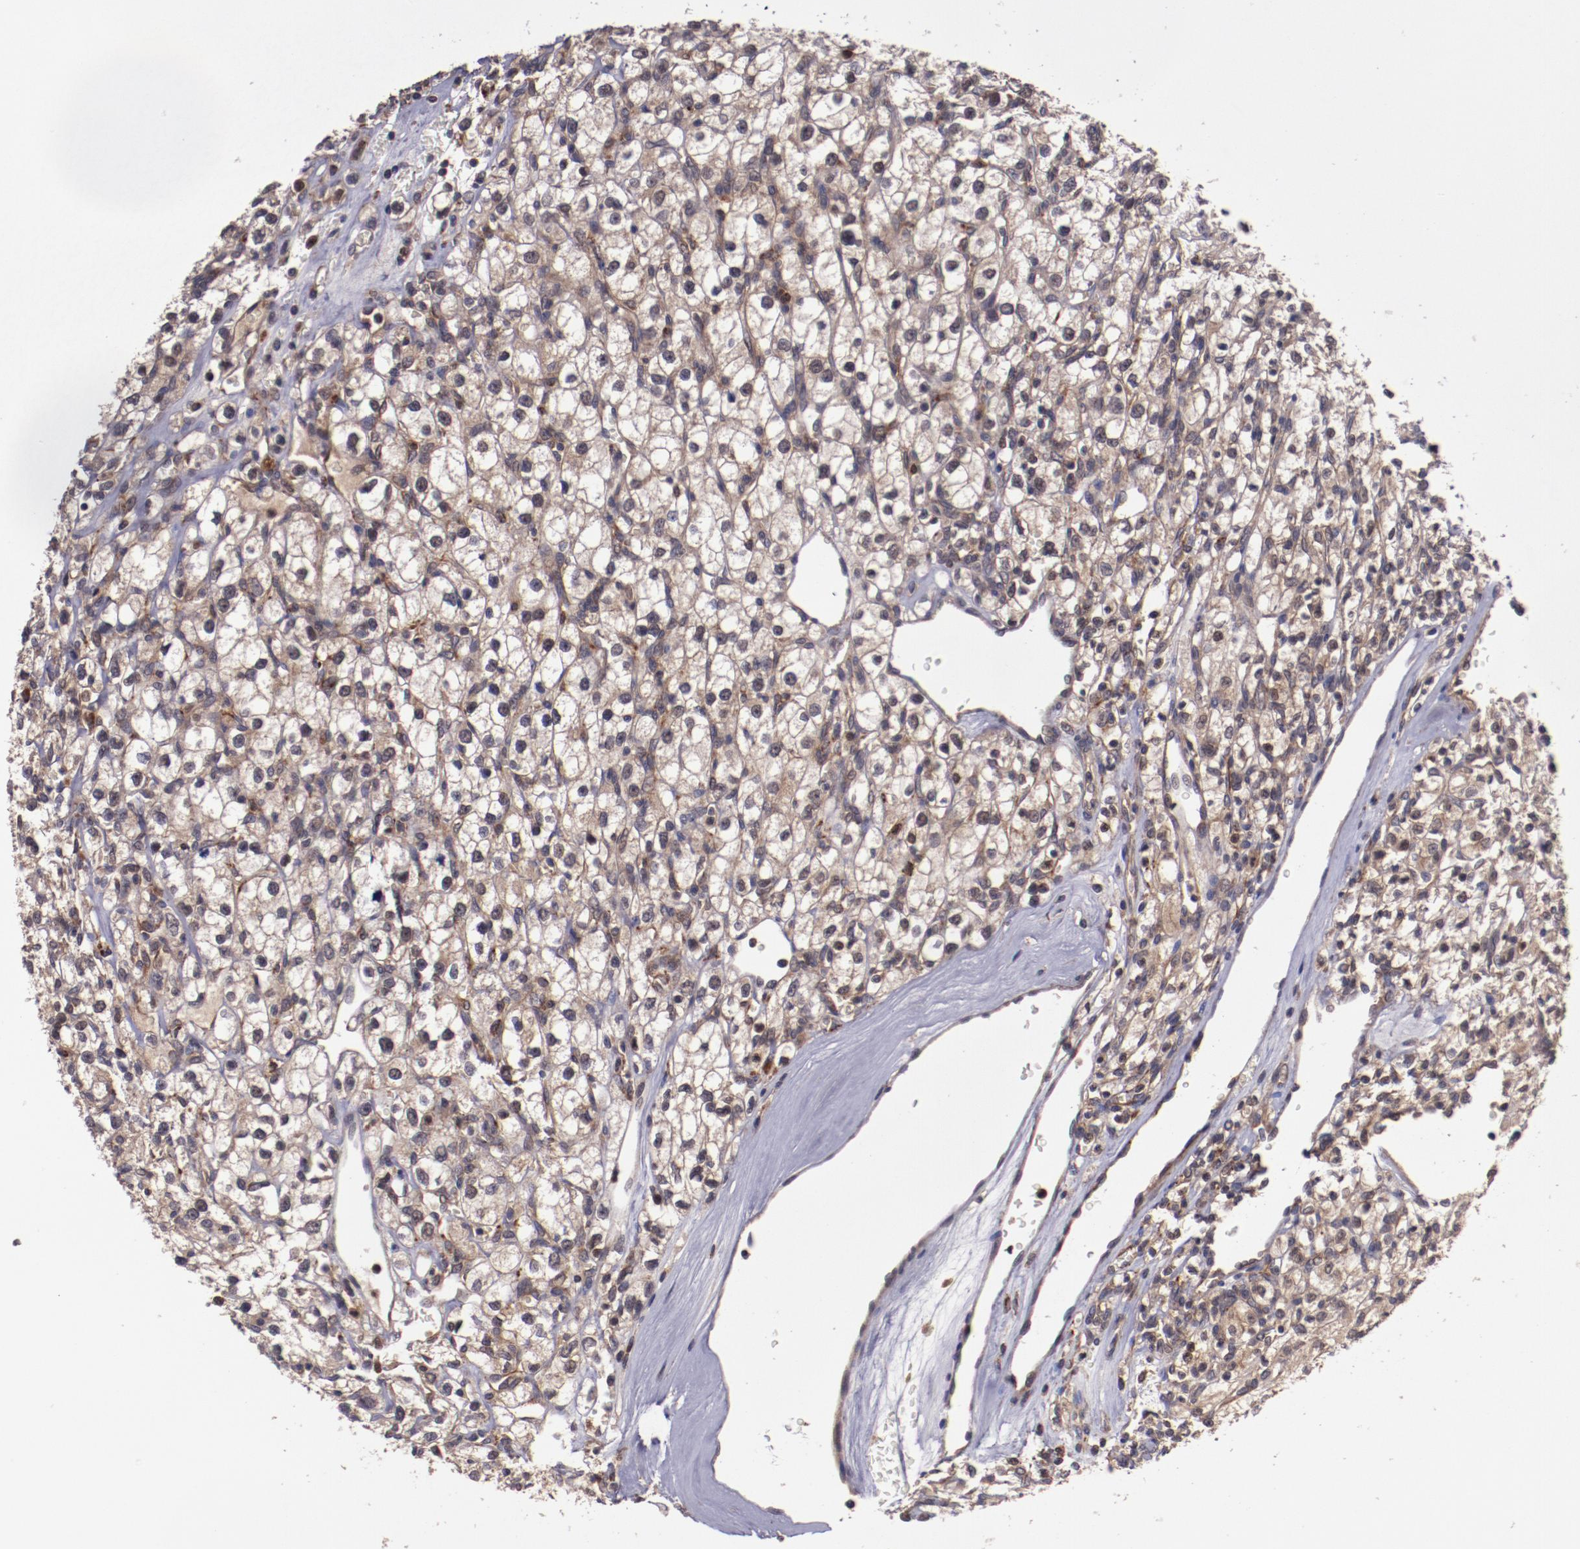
{"staining": {"intensity": "weak", "quantity": "25%-75%", "location": "cytoplasmic/membranous"}, "tissue": "renal cancer", "cell_type": "Tumor cells", "image_type": "cancer", "snomed": [{"axis": "morphology", "description": "Adenocarcinoma, NOS"}, {"axis": "topography", "description": "Kidney"}], "caption": "Adenocarcinoma (renal) stained with a protein marker exhibits weak staining in tumor cells.", "gene": "FTSJ1", "patient": {"sex": "female", "age": 62}}